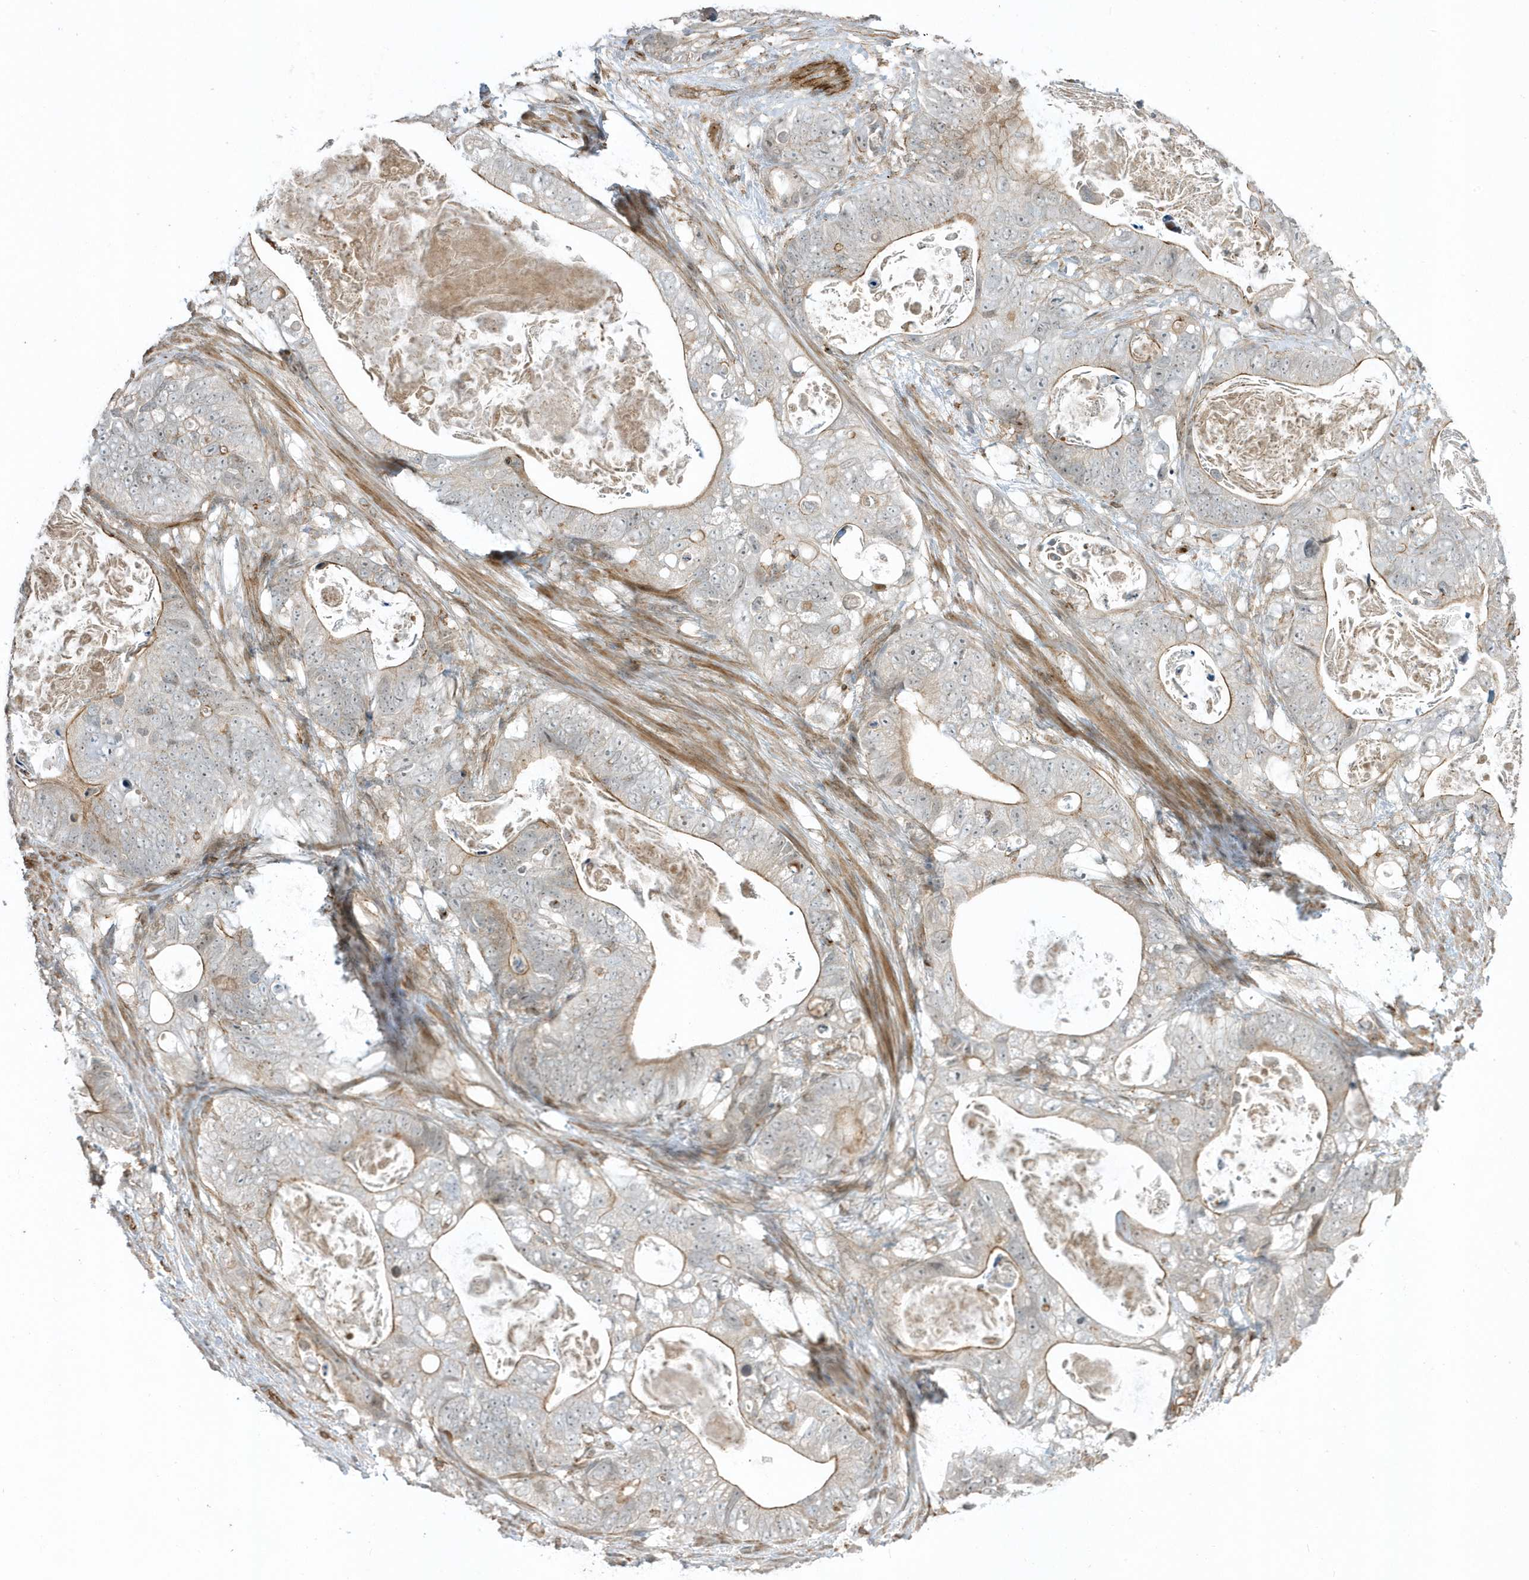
{"staining": {"intensity": "moderate", "quantity": "<25%", "location": "cytoplasmic/membranous,nuclear"}, "tissue": "stomach cancer", "cell_type": "Tumor cells", "image_type": "cancer", "snomed": [{"axis": "morphology", "description": "Normal tissue, NOS"}, {"axis": "morphology", "description": "Adenocarcinoma, NOS"}, {"axis": "topography", "description": "Stomach"}], "caption": "Human stomach cancer stained with a protein marker displays moderate staining in tumor cells.", "gene": "ZBTB8A", "patient": {"sex": "female", "age": 89}}